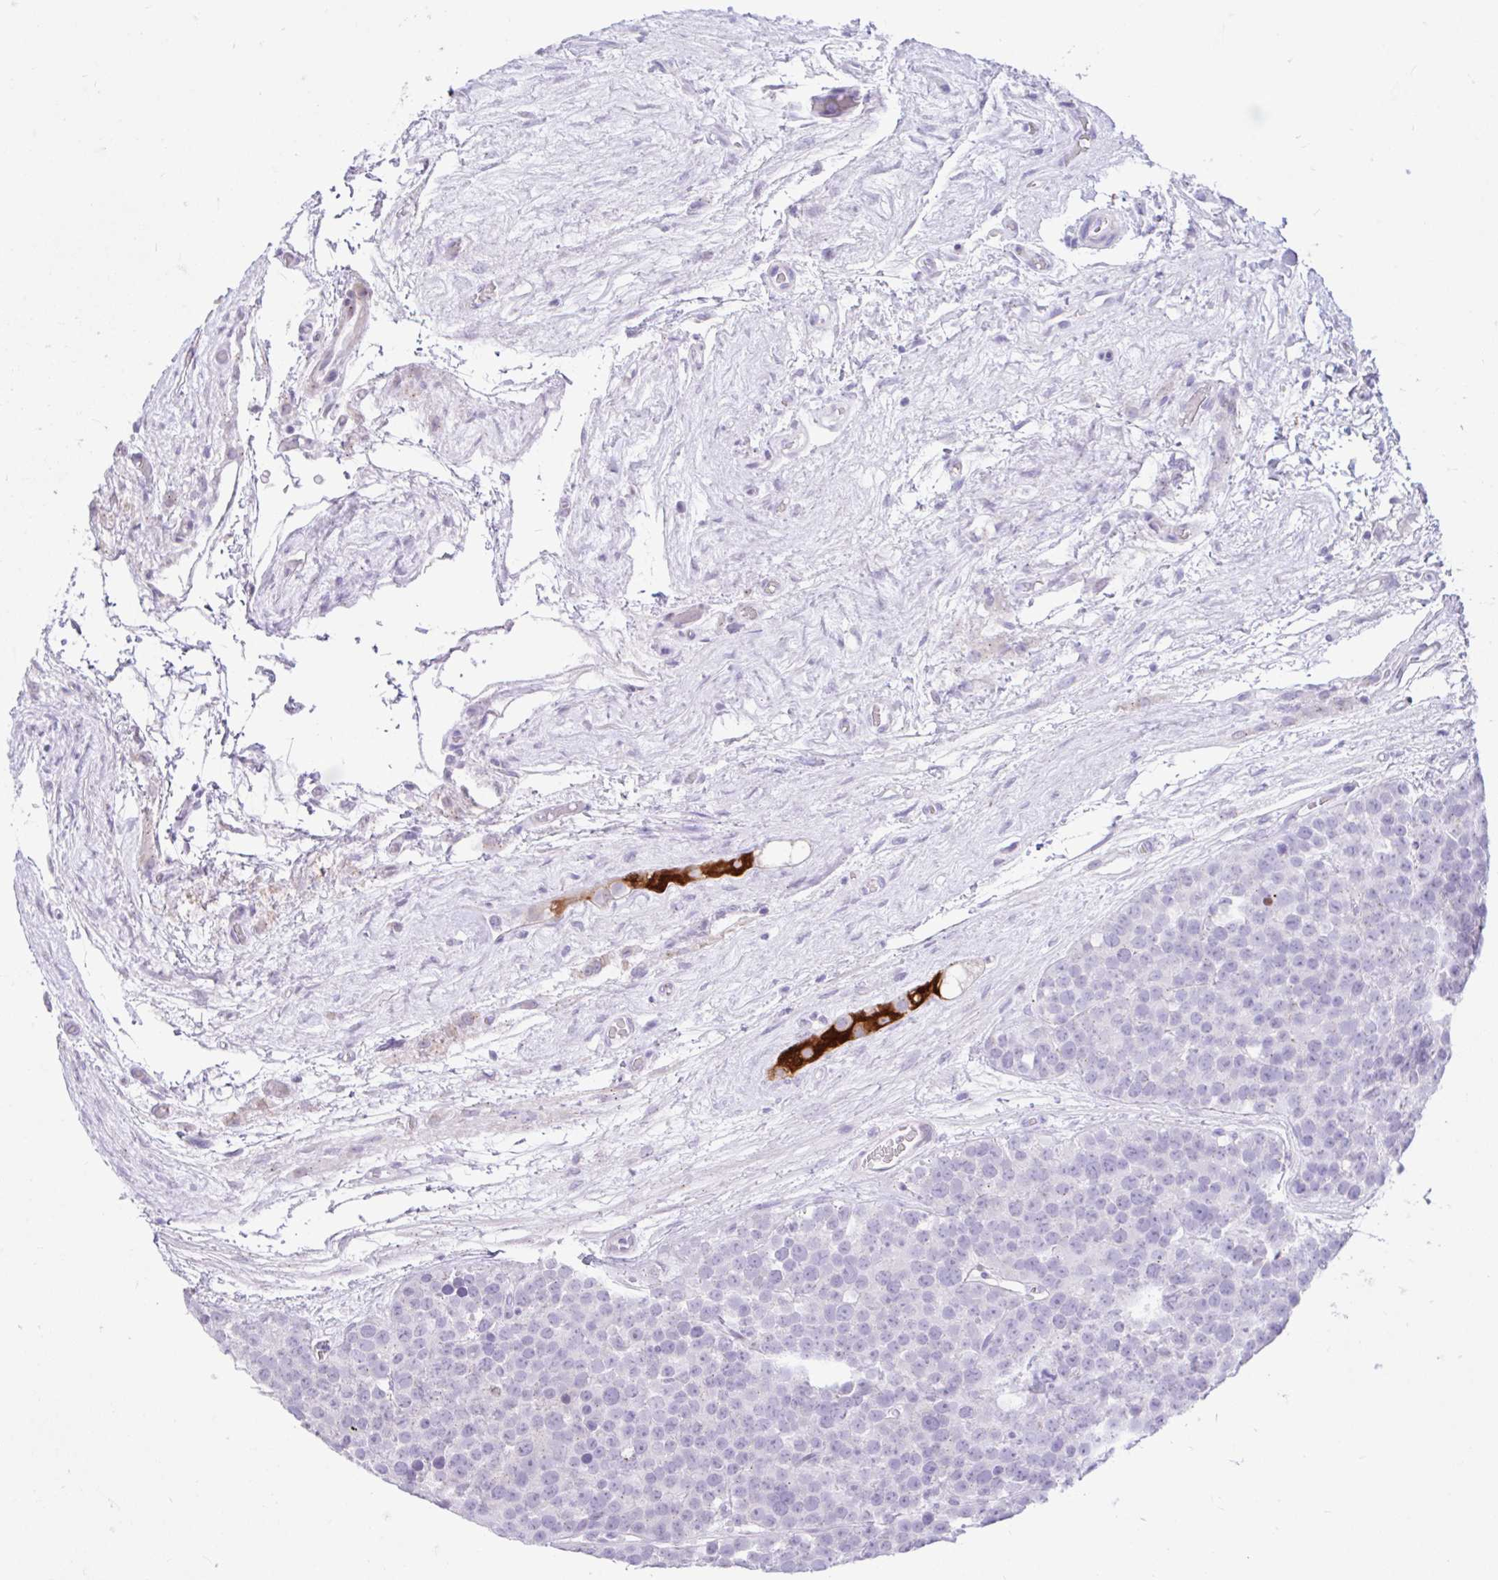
{"staining": {"intensity": "negative", "quantity": "none", "location": "none"}, "tissue": "testis cancer", "cell_type": "Tumor cells", "image_type": "cancer", "snomed": [{"axis": "morphology", "description": "Seminoma, NOS"}, {"axis": "topography", "description": "Testis"}], "caption": "DAB immunohistochemical staining of human seminoma (testis) reveals no significant positivity in tumor cells.", "gene": "REEP1", "patient": {"sex": "male", "age": 71}}